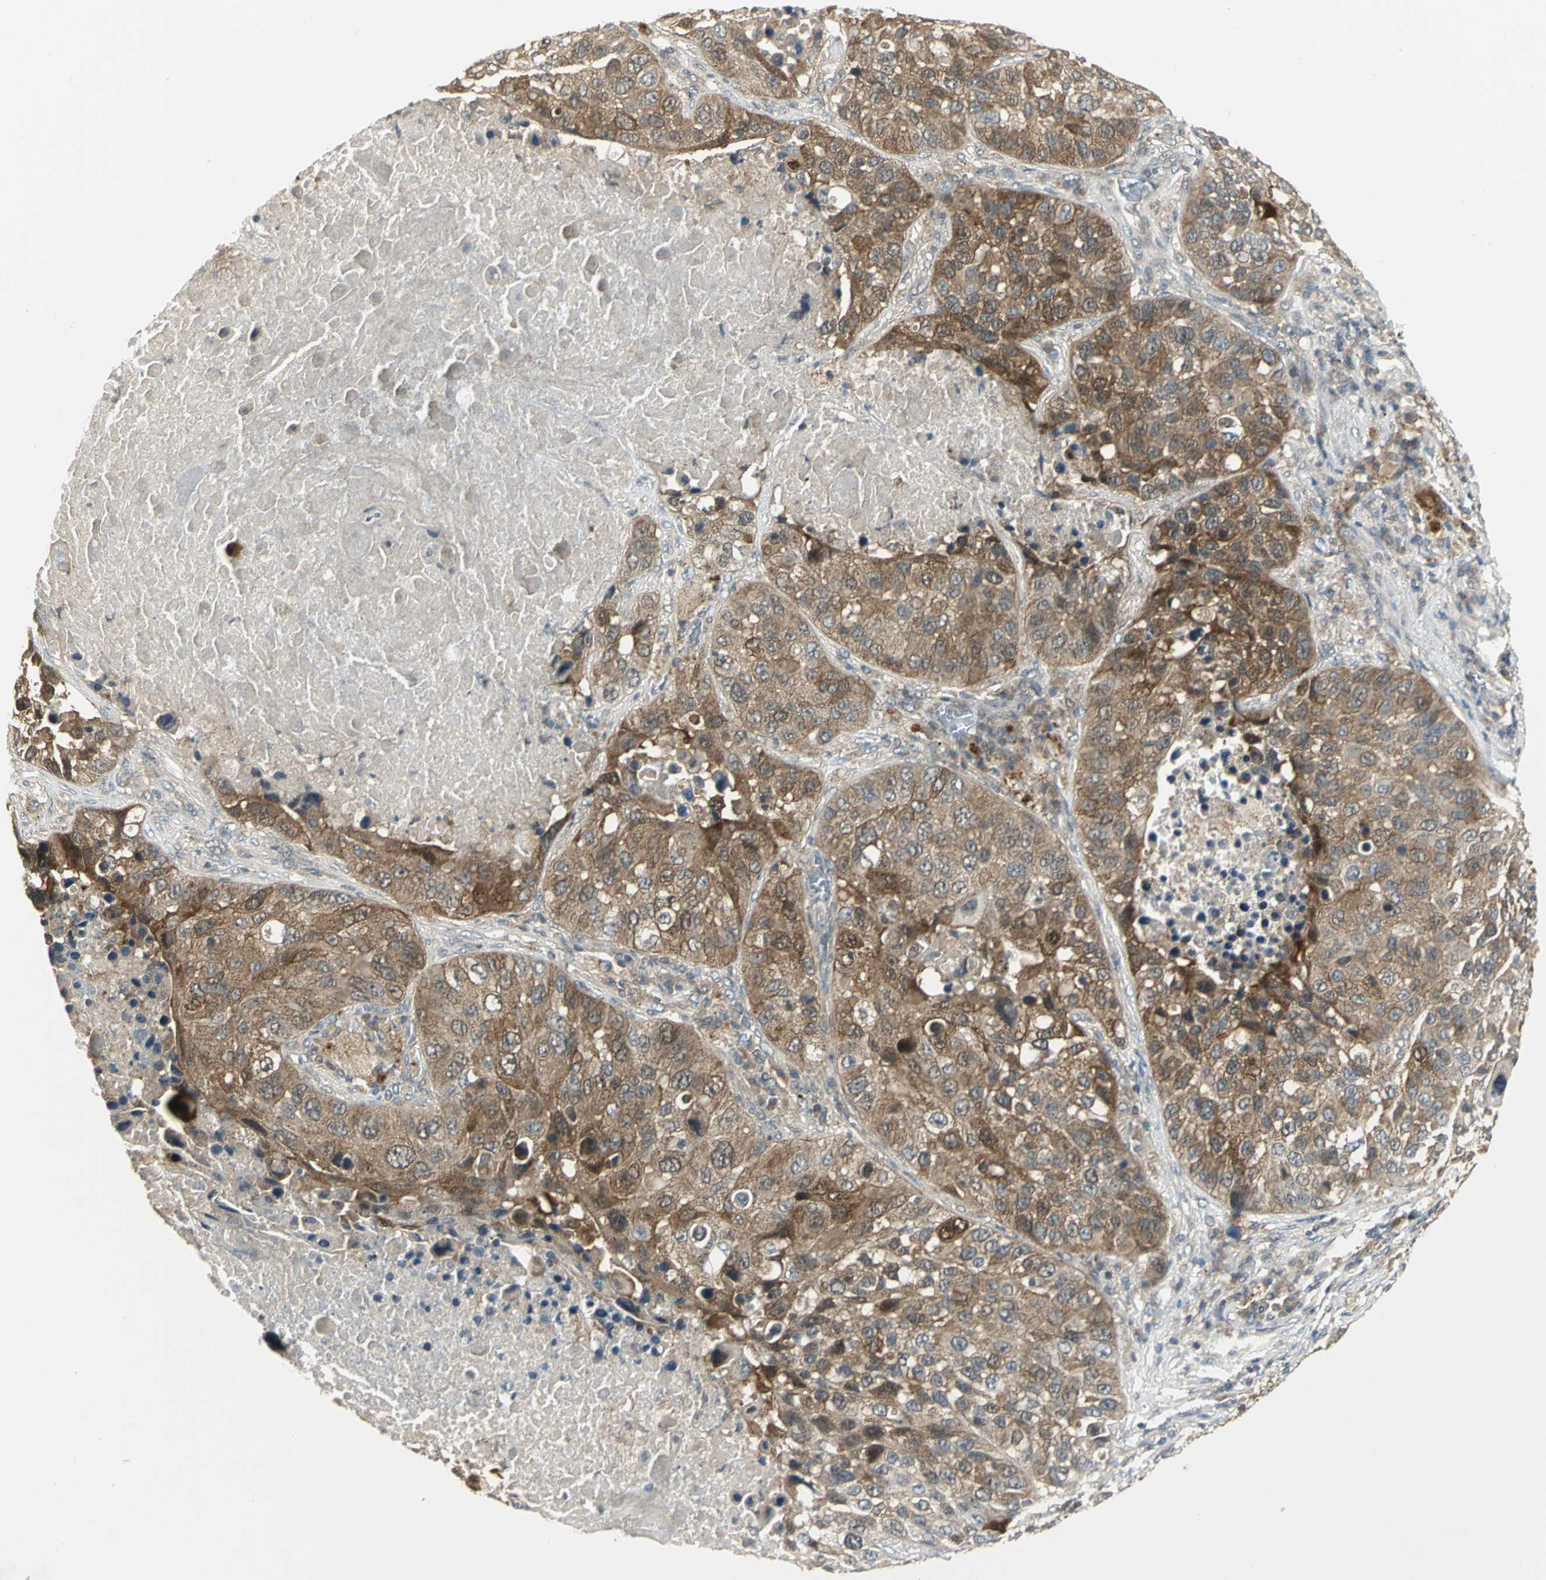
{"staining": {"intensity": "moderate", "quantity": ">75%", "location": "cytoplasmic/membranous"}, "tissue": "lung cancer", "cell_type": "Tumor cells", "image_type": "cancer", "snomed": [{"axis": "morphology", "description": "Squamous cell carcinoma, NOS"}, {"axis": "topography", "description": "Lung"}], "caption": "Immunohistochemical staining of human squamous cell carcinoma (lung) demonstrates medium levels of moderate cytoplasmic/membranous protein positivity in about >75% of tumor cells. Using DAB (brown) and hematoxylin (blue) stains, captured at high magnification using brightfield microscopy.", "gene": "MAPK8IP3", "patient": {"sex": "male", "age": 57}}